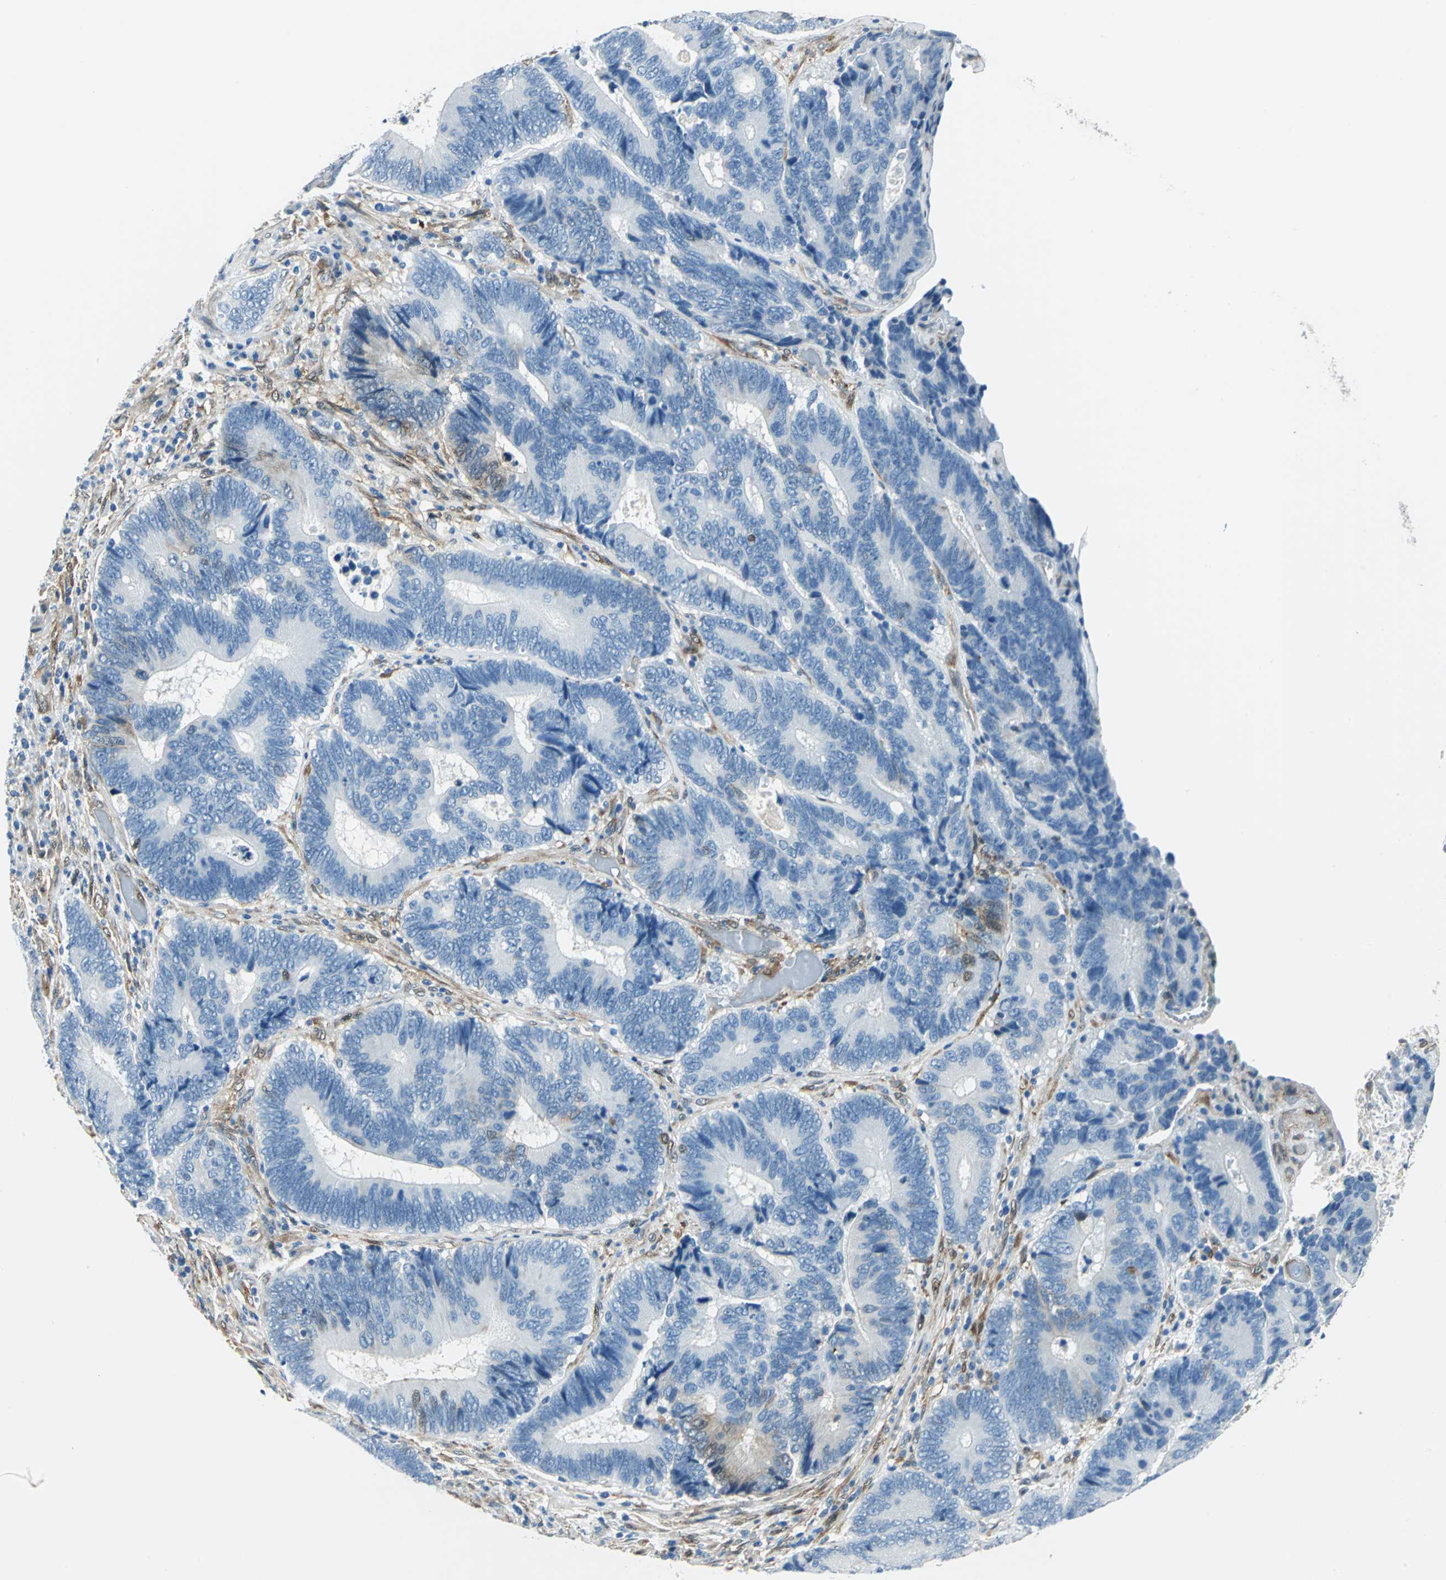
{"staining": {"intensity": "moderate", "quantity": "<25%", "location": "cytoplasmic/membranous"}, "tissue": "colorectal cancer", "cell_type": "Tumor cells", "image_type": "cancer", "snomed": [{"axis": "morphology", "description": "Adenocarcinoma, NOS"}, {"axis": "topography", "description": "Colon"}], "caption": "Human colorectal cancer stained with a protein marker shows moderate staining in tumor cells.", "gene": "HSPB1", "patient": {"sex": "female", "age": 78}}